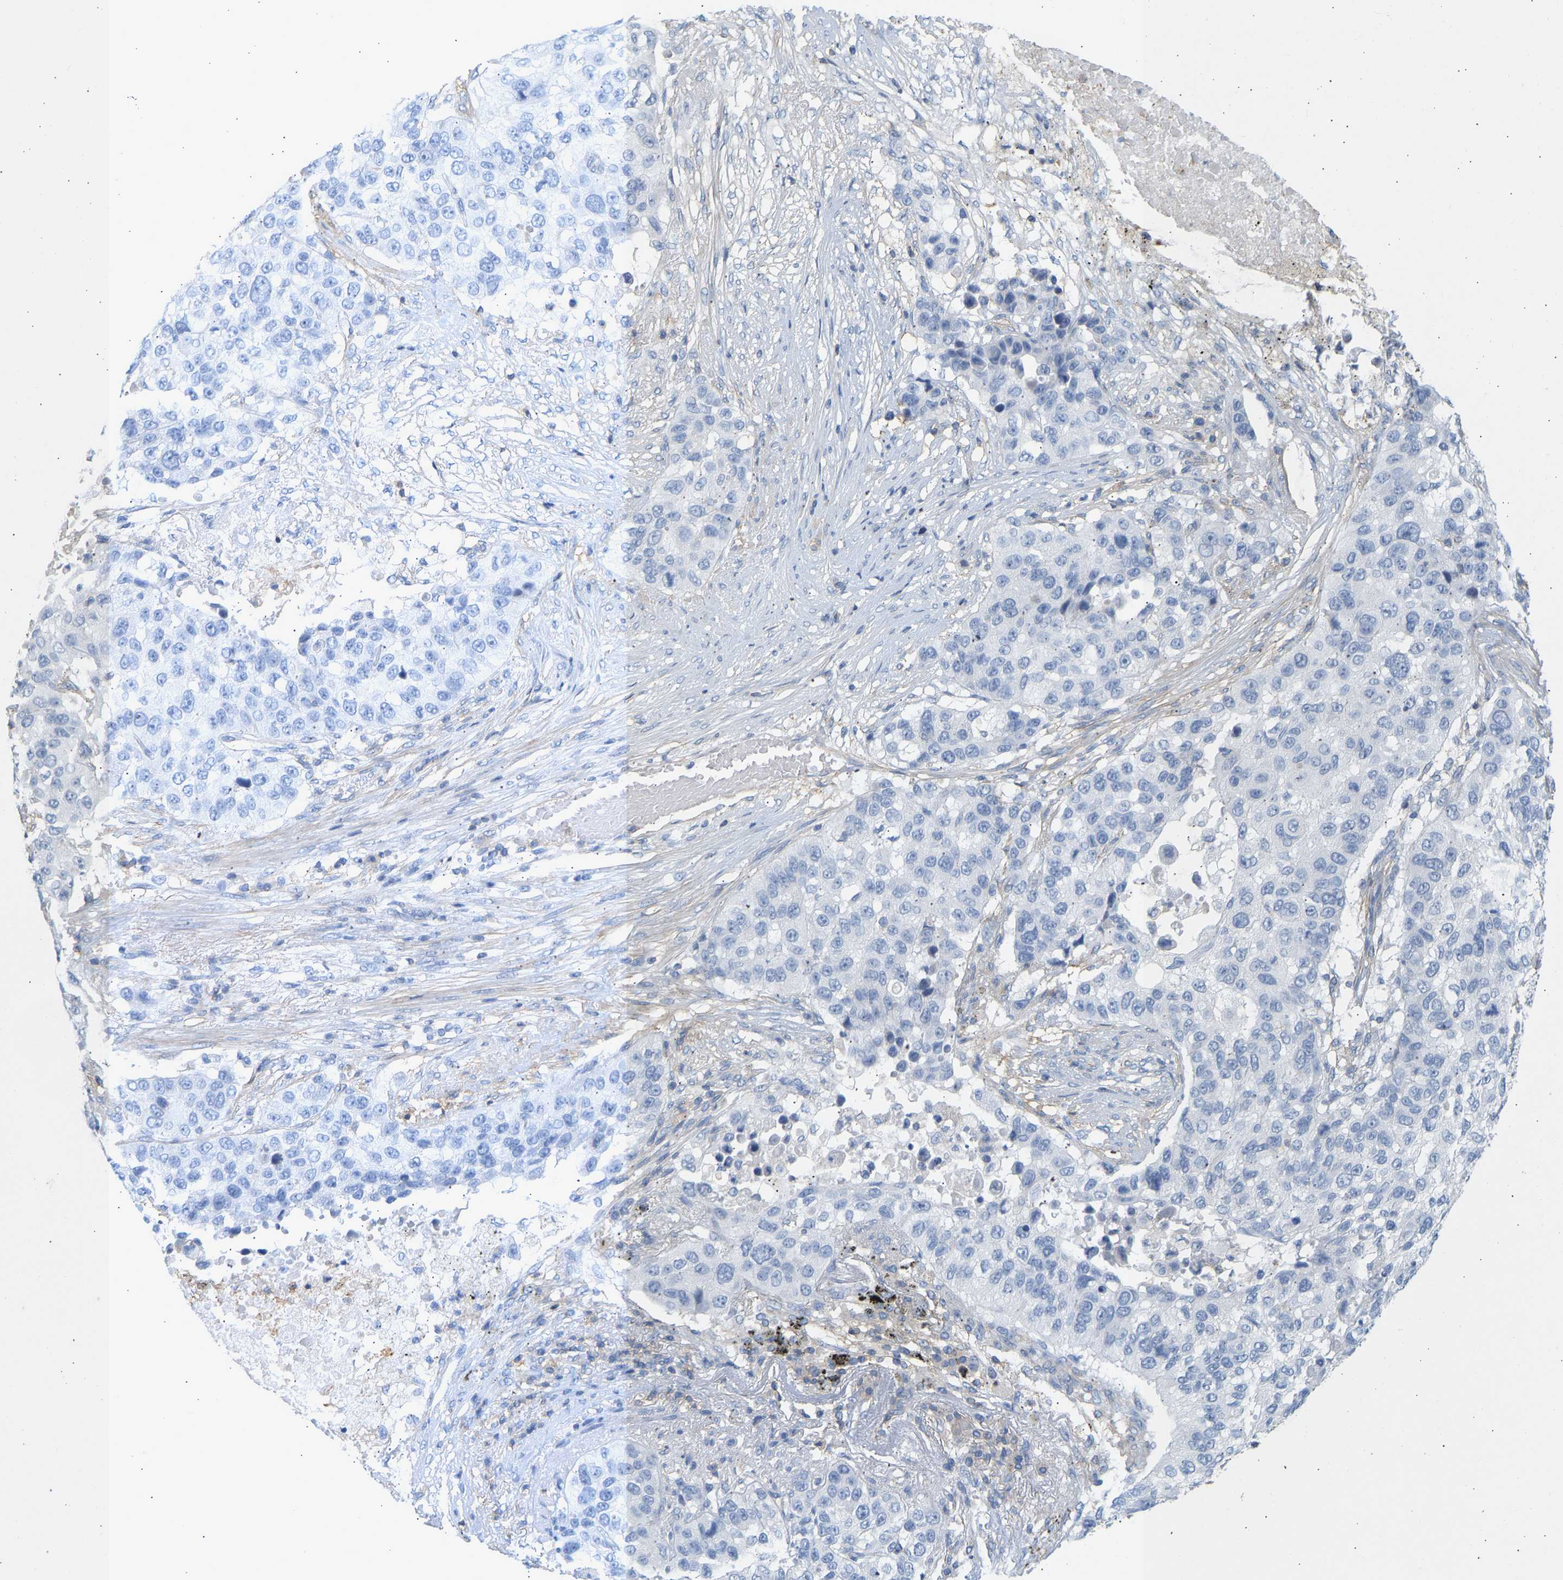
{"staining": {"intensity": "negative", "quantity": "none", "location": "none"}, "tissue": "lung cancer", "cell_type": "Tumor cells", "image_type": "cancer", "snomed": [{"axis": "morphology", "description": "Squamous cell carcinoma, NOS"}, {"axis": "topography", "description": "Lung"}], "caption": "DAB (3,3'-diaminobenzidine) immunohistochemical staining of human lung squamous cell carcinoma exhibits no significant expression in tumor cells.", "gene": "BVES", "patient": {"sex": "male", "age": 57}}